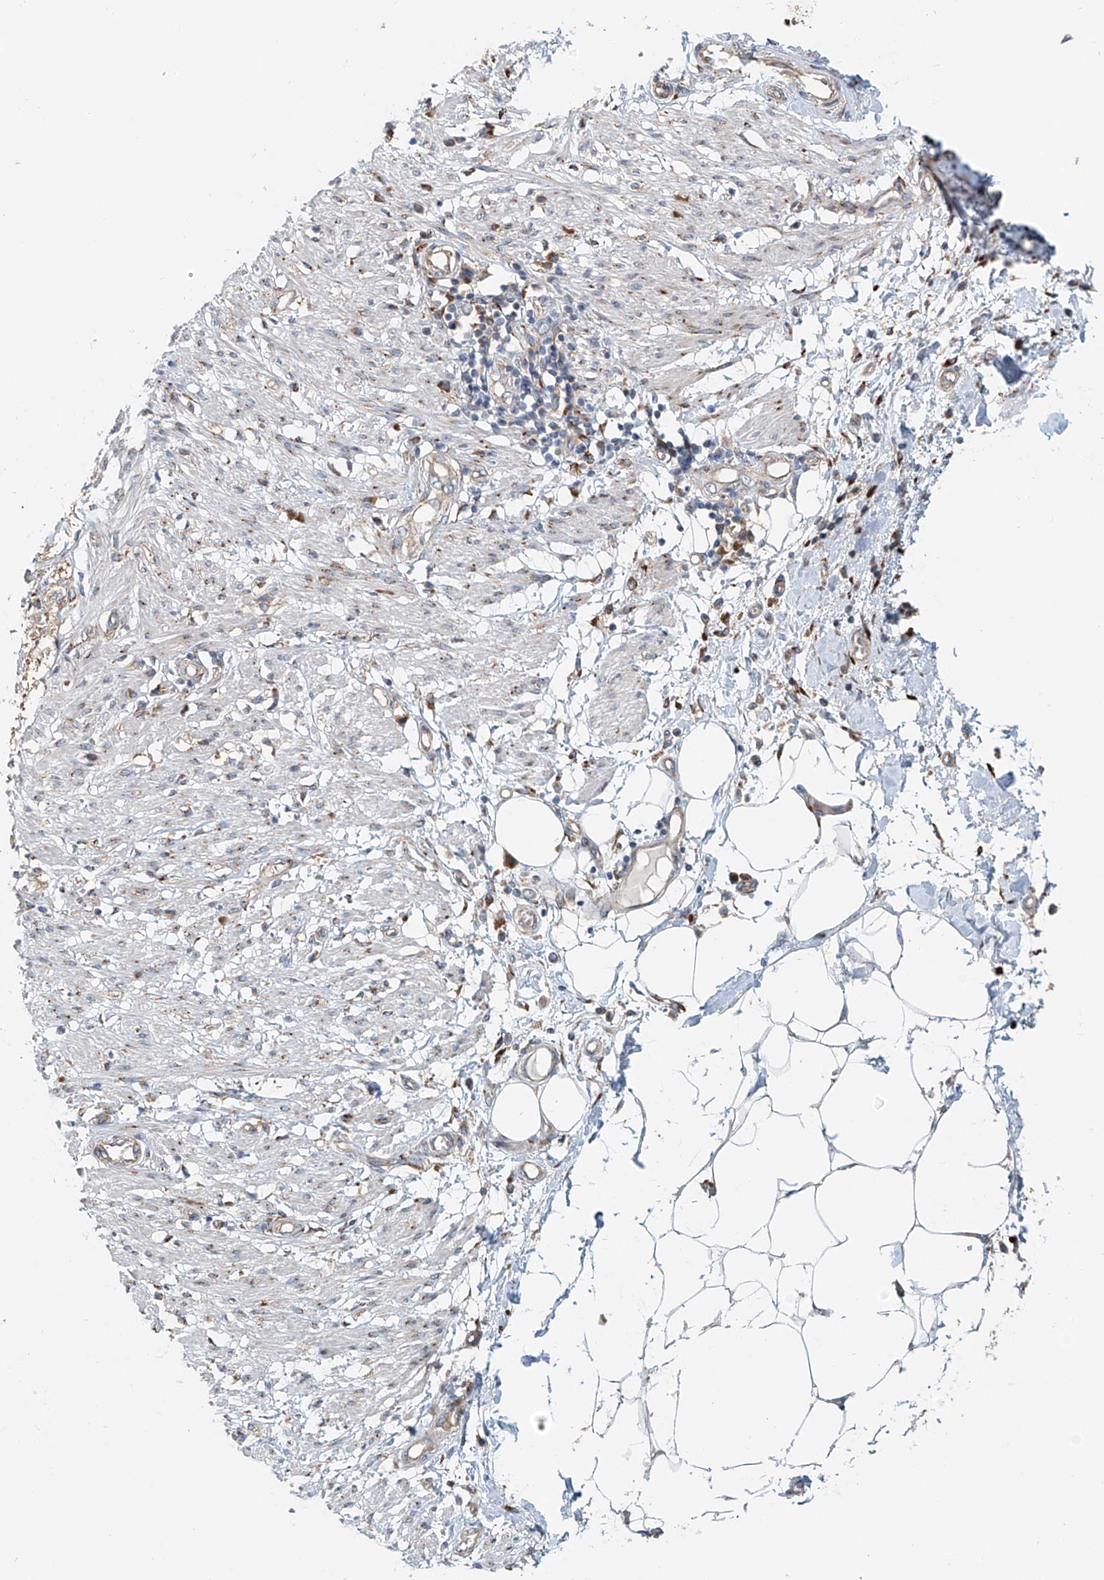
{"staining": {"intensity": "moderate", "quantity": "<25%", "location": "cytoplasmic/membranous"}, "tissue": "smooth muscle", "cell_type": "Smooth muscle cells", "image_type": "normal", "snomed": [{"axis": "morphology", "description": "Normal tissue, NOS"}, {"axis": "morphology", "description": "Adenocarcinoma, NOS"}, {"axis": "topography", "description": "Smooth muscle"}, {"axis": "topography", "description": "Colon"}], "caption": "Human smooth muscle stained for a protein (brown) reveals moderate cytoplasmic/membranous positive positivity in about <25% of smooth muscle cells.", "gene": "SNAP29", "patient": {"sex": "male", "age": 14}}